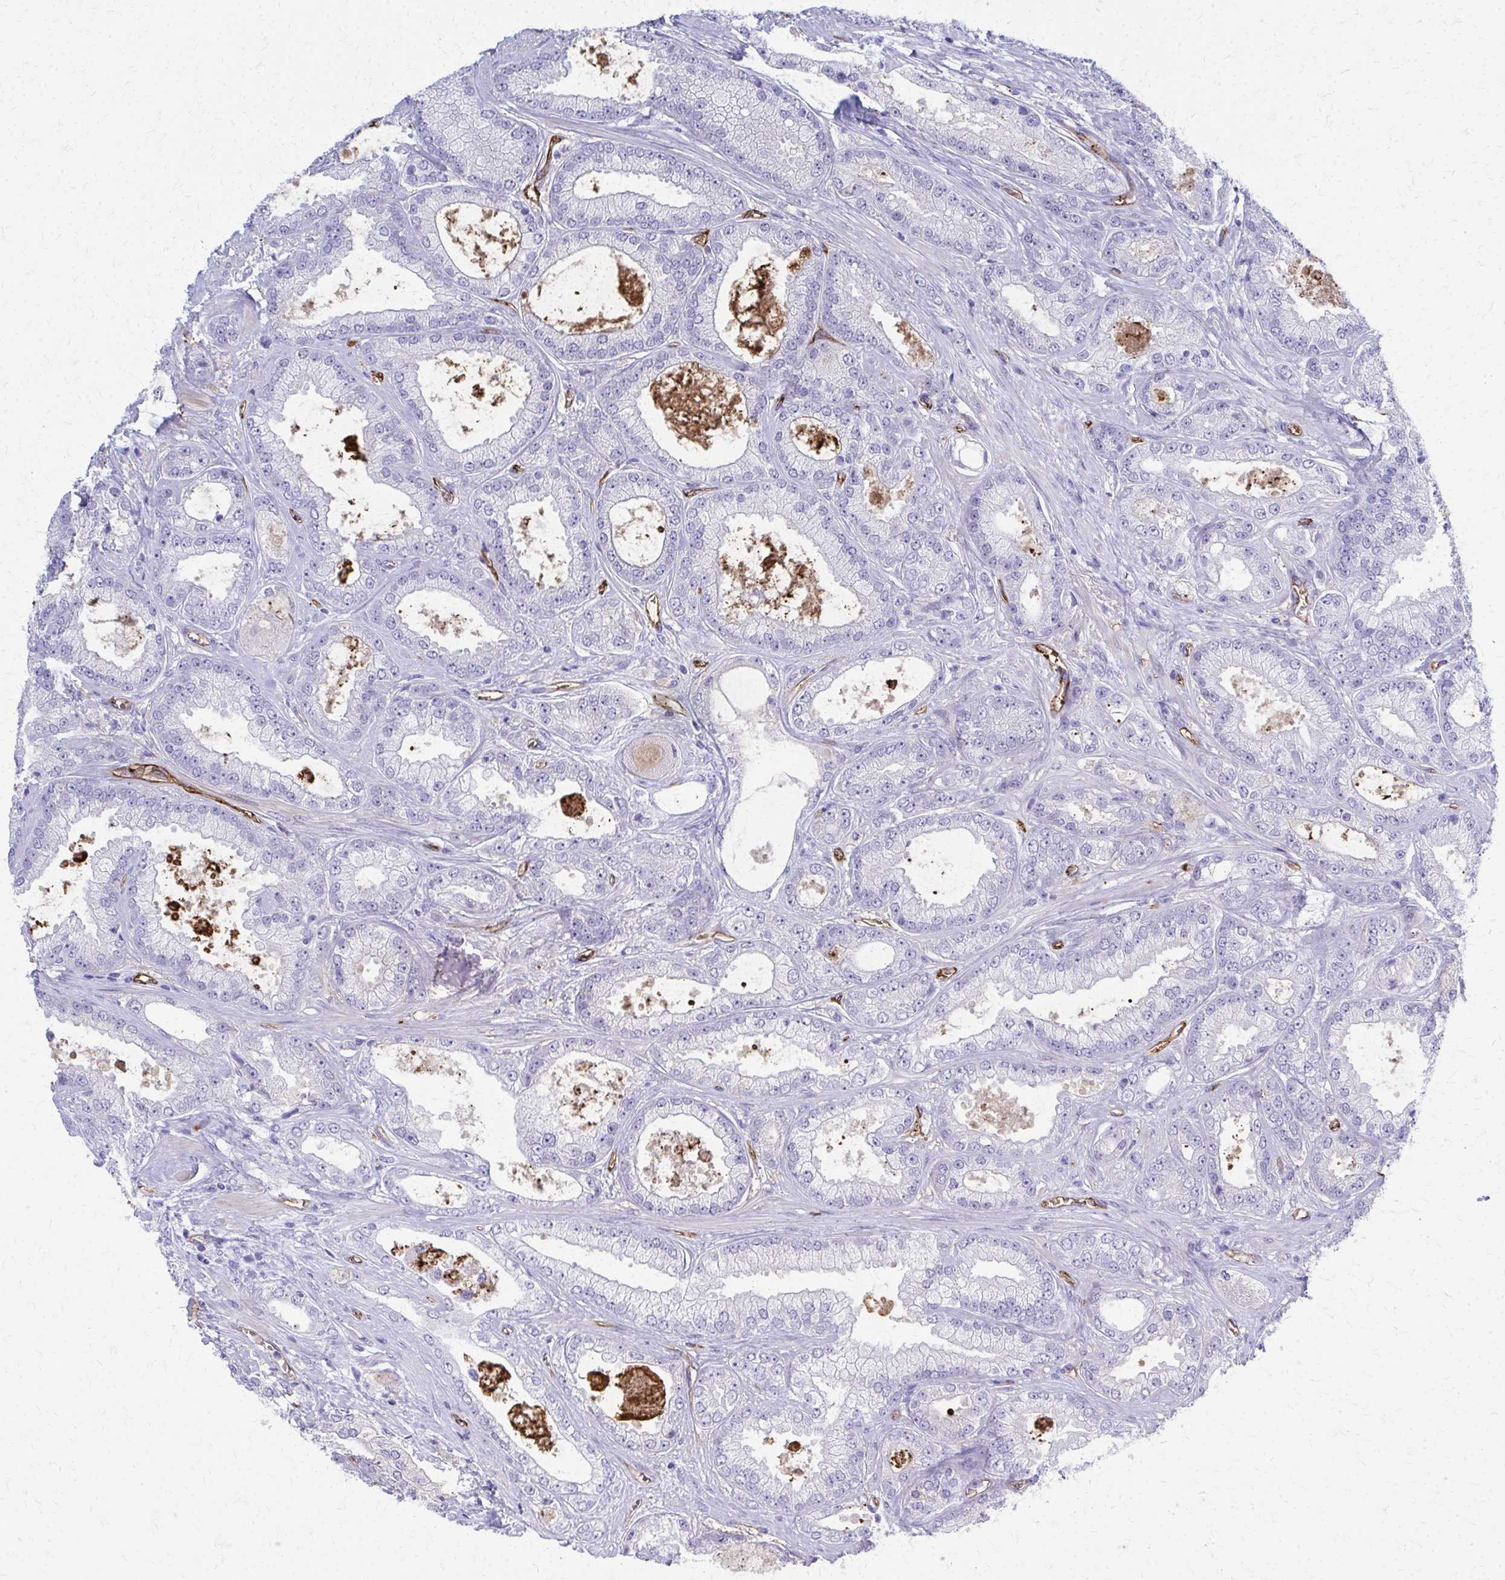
{"staining": {"intensity": "negative", "quantity": "none", "location": "none"}, "tissue": "prostate cancer", "cell_type": "Tumor cells", "image_type": "cancer", "snomed": [{"axis": "morphology", "description": "Adenocarcinoma, High grade"}, {"axis": "topography", "description": "Prostate"}], "caption": "Protein analysis of prostate cancer shows no significant staining in tumor cells.", "gene": "TPSG1", "patient": {"sex": "male", "age": 67}}